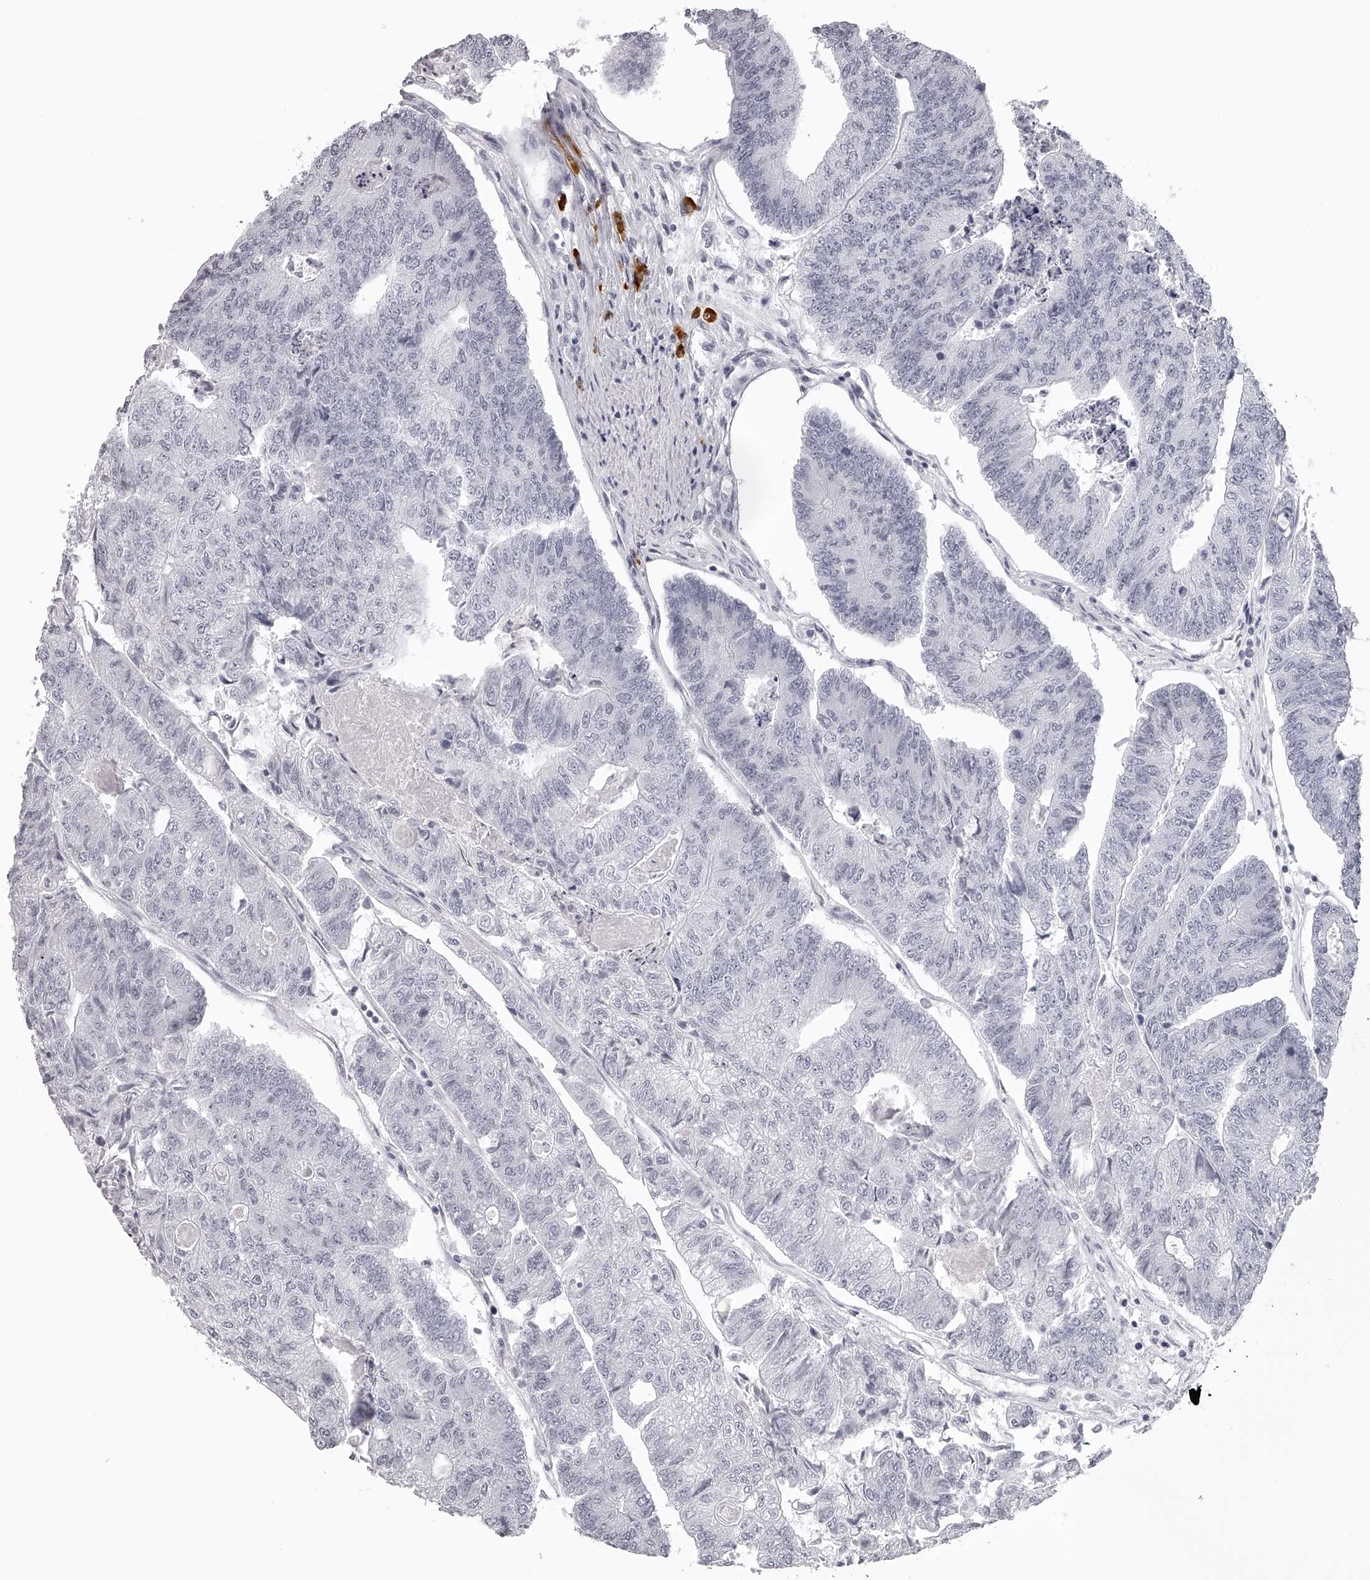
{"staining": {"intensity": "negative", "quantity": "none", "location": "none"}, "tissue": "colorectal cancer", "cell_type": "Tumor cells", "image_type": "cancer", "snomed": [{"axis": "morphology", "description": "Adenocarcinoma, NOS"}, {"axis": "topography", "description": "Colon"}], "caption": "Human colorectal adenocarcinoma stained for a protein using immunohistochemistry (IHC) reveals no staining in tumor cells.", "gene": "SEC11C", "patient": {"sex": "female", "age": 67}}